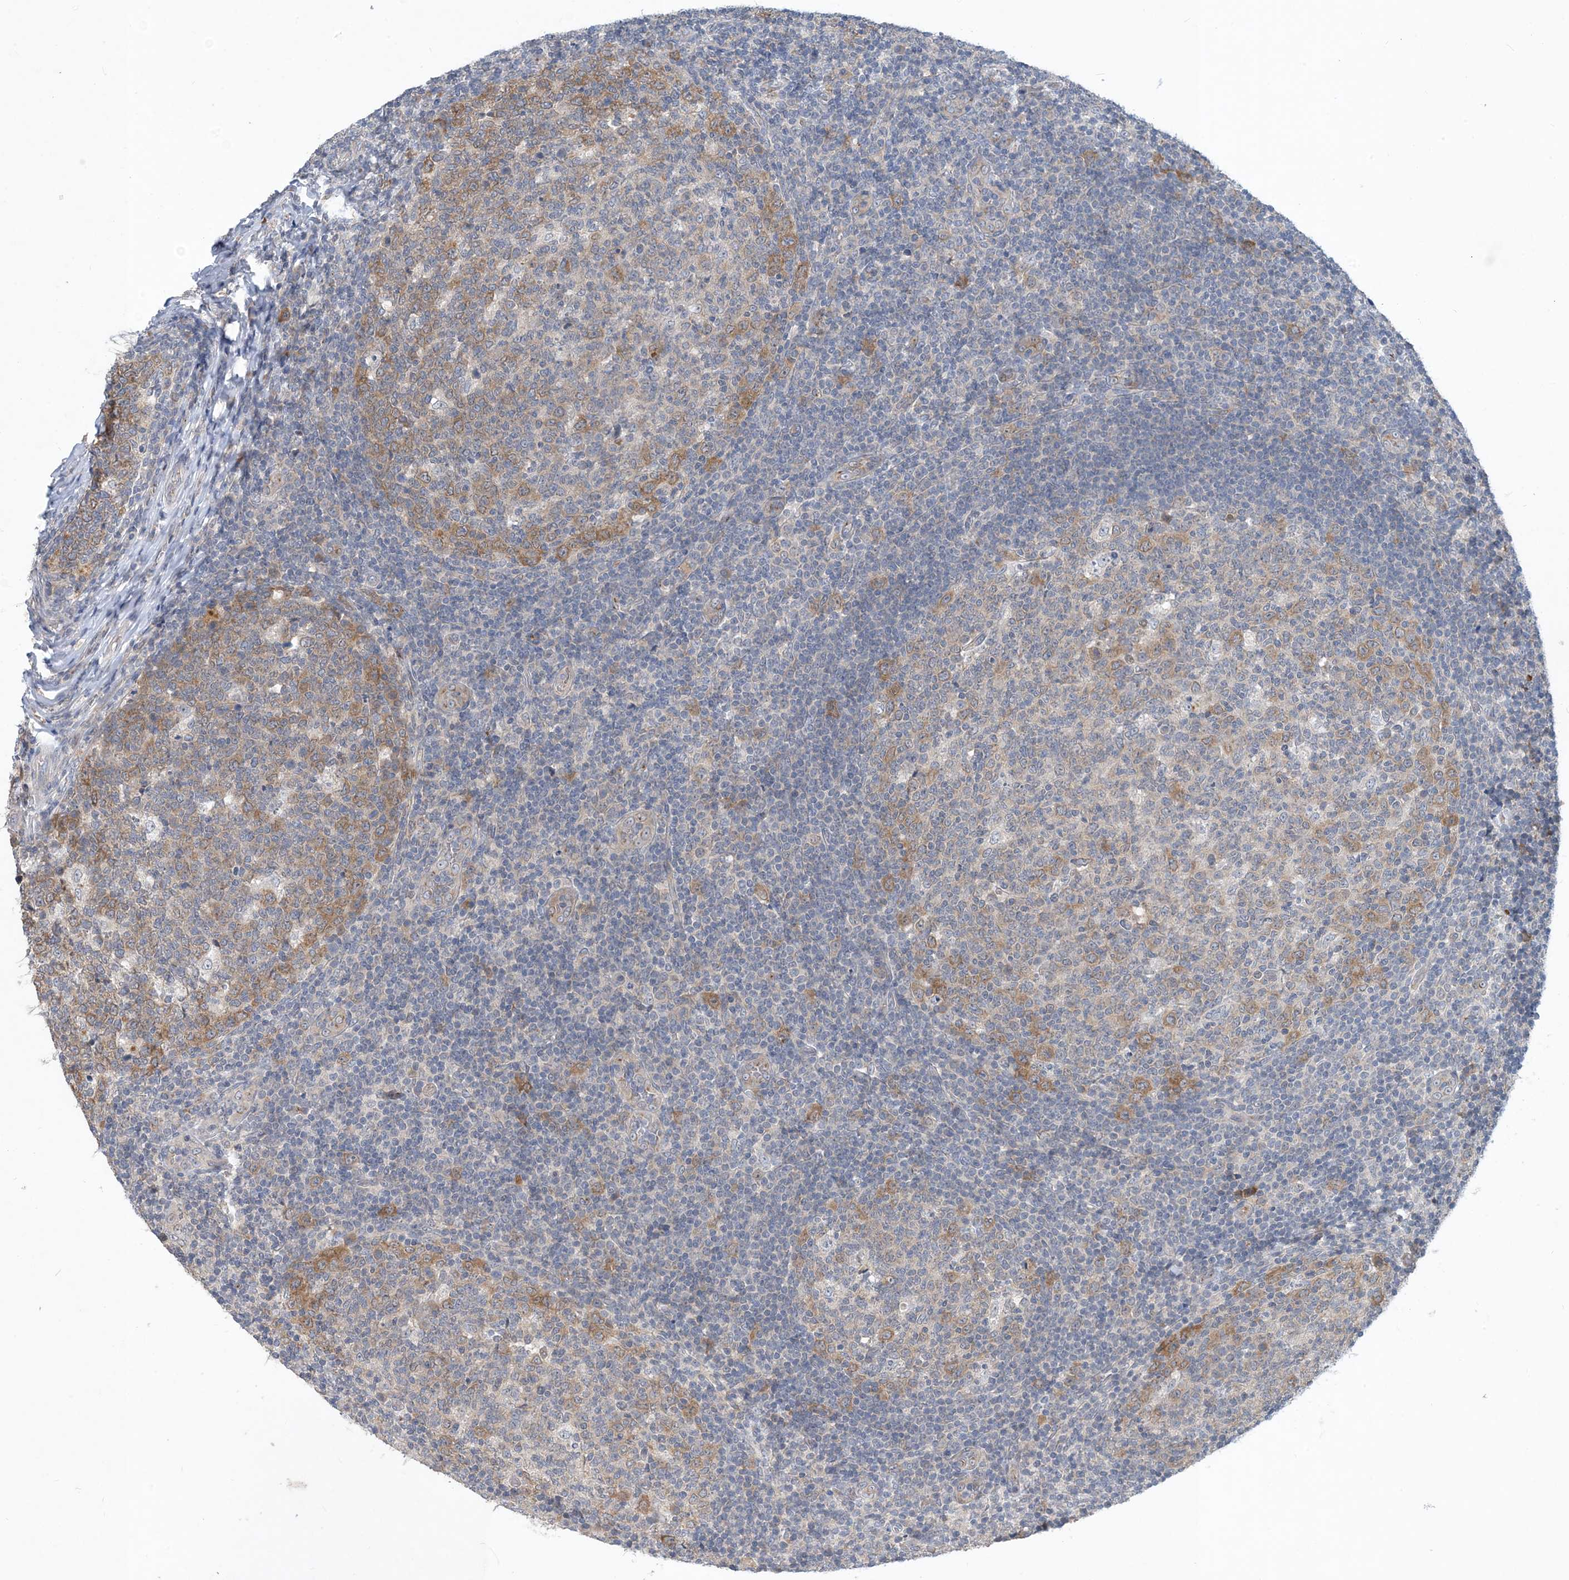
{"staining": {"intensity": "moderate", "quantity": "<25%", "location": "cytoplasmic/membranous"}, "tissue": "tonsil", "cell_type": "Germinal center cells", "image_type": "normal", "snomed": [{"axis": "morphology", "description": "Normal tissue, NOS"}, {"axis": "topography", "description": "Tonsil"}], "caption": "Moderate cytoplasmic/membranous staining is appreciated in about <25% of germinal center cells in unremarkable tonsil.", "gene": "TINAG", "patient": {"sex": "female", "age": 19}}